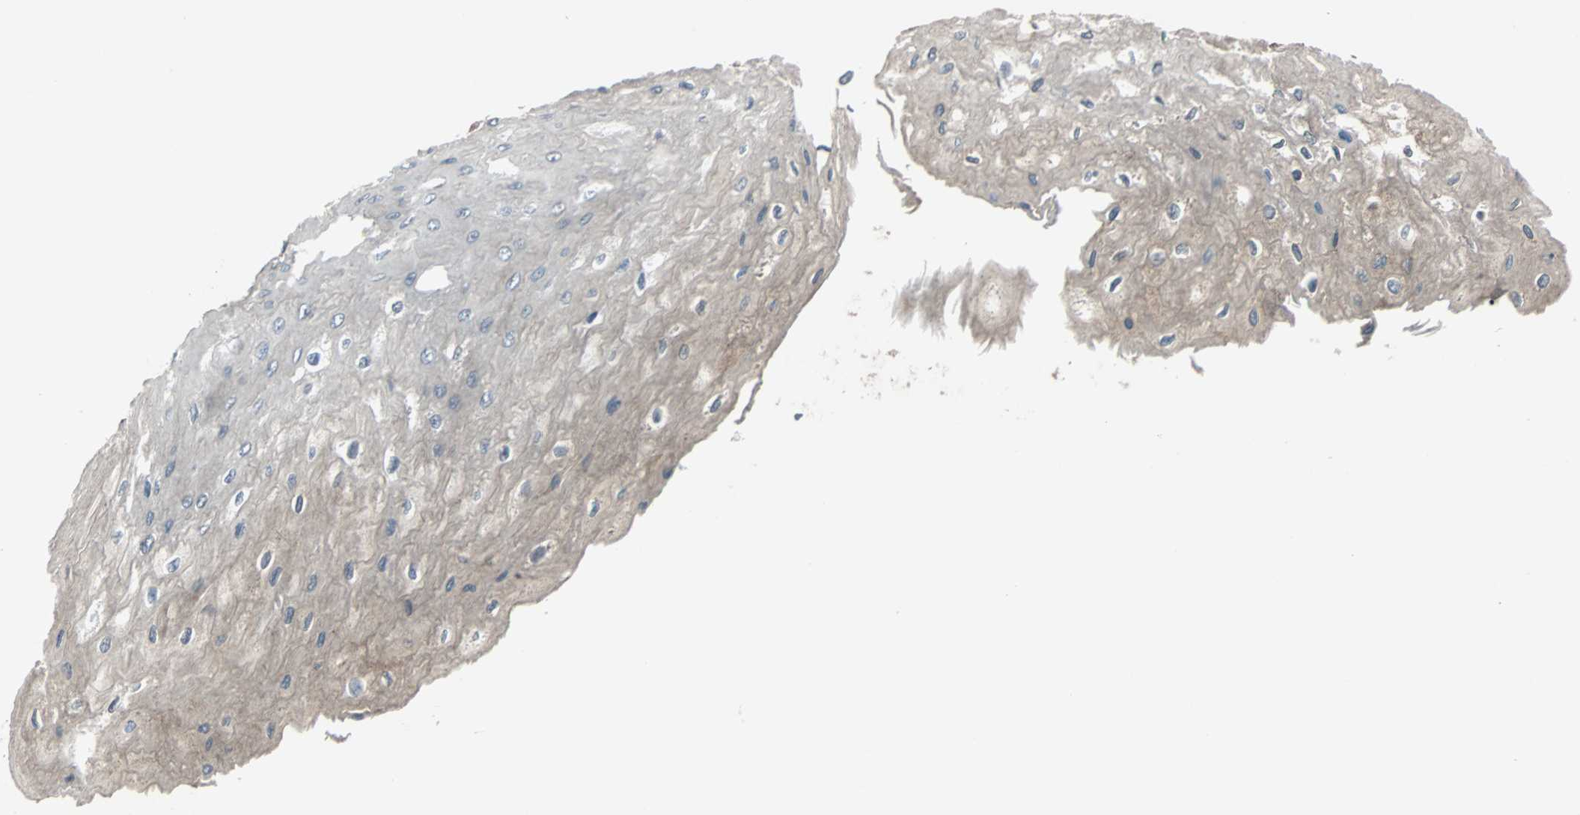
{"staining": {"intensity": "weak", "quantity": ">75%", "location": "cytoplasmic/membranous"}, "tissue": "esophagus", "cell_type": "Squamous epithelial cells", "image_type": "normal", "snomed": [{"axis": "morphology", "description": "Normal tissue, NOS"}, {"axis": "topography", "description": "Esophagus"}], "caption": "Immunohistochemistry (IHC) micrograph of normal human esophagus stained for a protein (brown), which demonstrates low levels of weak cytoplasmic/membranous staining in approximately >75% of squamous epithelial cells.", "gene": "ARF1", "patient": {"sex": "female", "age": 72}}